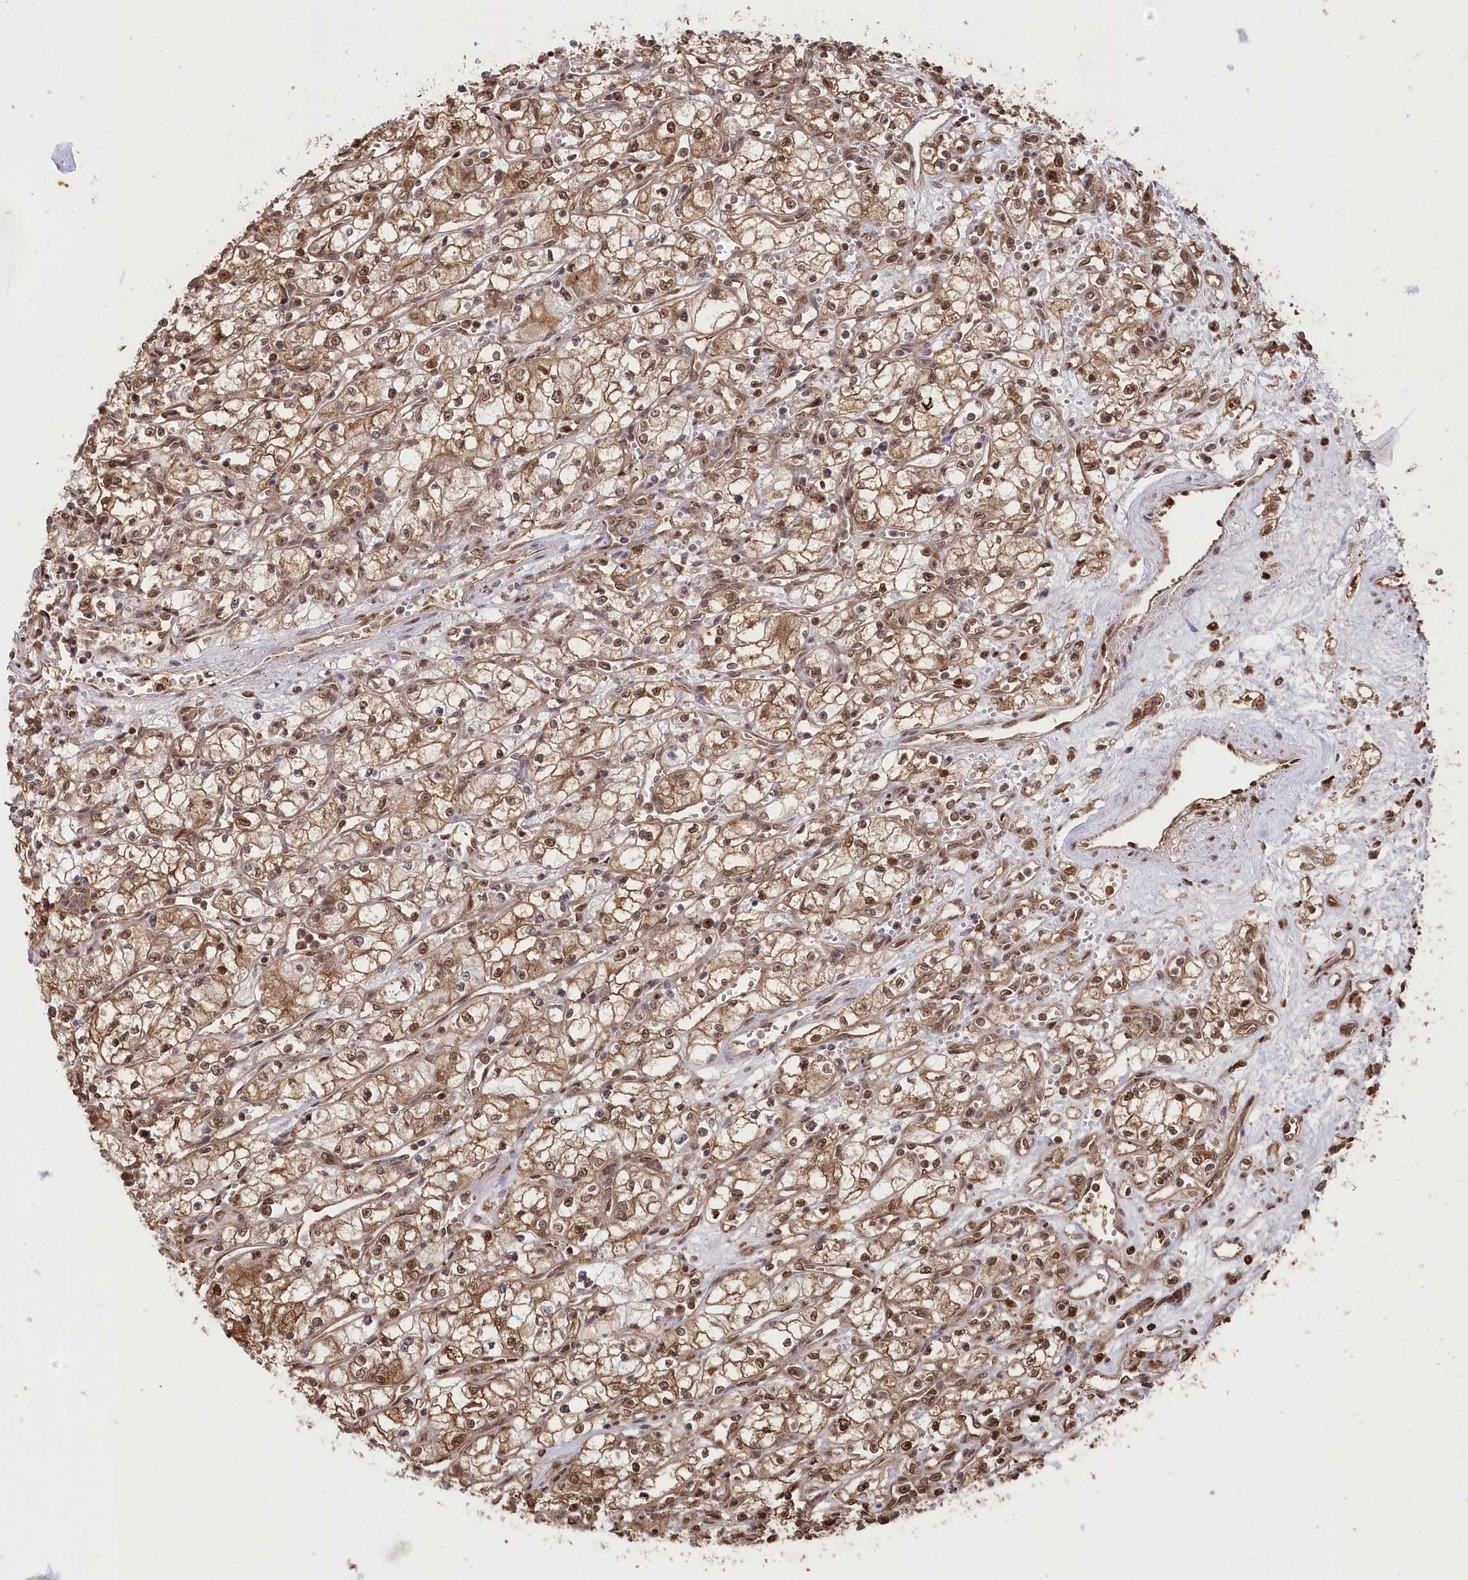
{"staining": {"intensity": "moderate", "quantity": ">75%", "location": "cytoplasmic/membranous,nuclear"}, "tissue": "renal cancer", "cell_type": "Tumor cells", "image_type": "cancer", "snomed": [{"axis": "morphology", "description": "Adenocarcinoma, NOS"}, {"axis": "topography", "description": "Kidney"}], "caption": "Adenocarcinoma (renal) tissue reveals moderate cytoplasmic/membranous and nuclear positivity in about >75% of tumor cells", "gene": "PSMA1", "patient": {"sex": "male", "age": 59}}